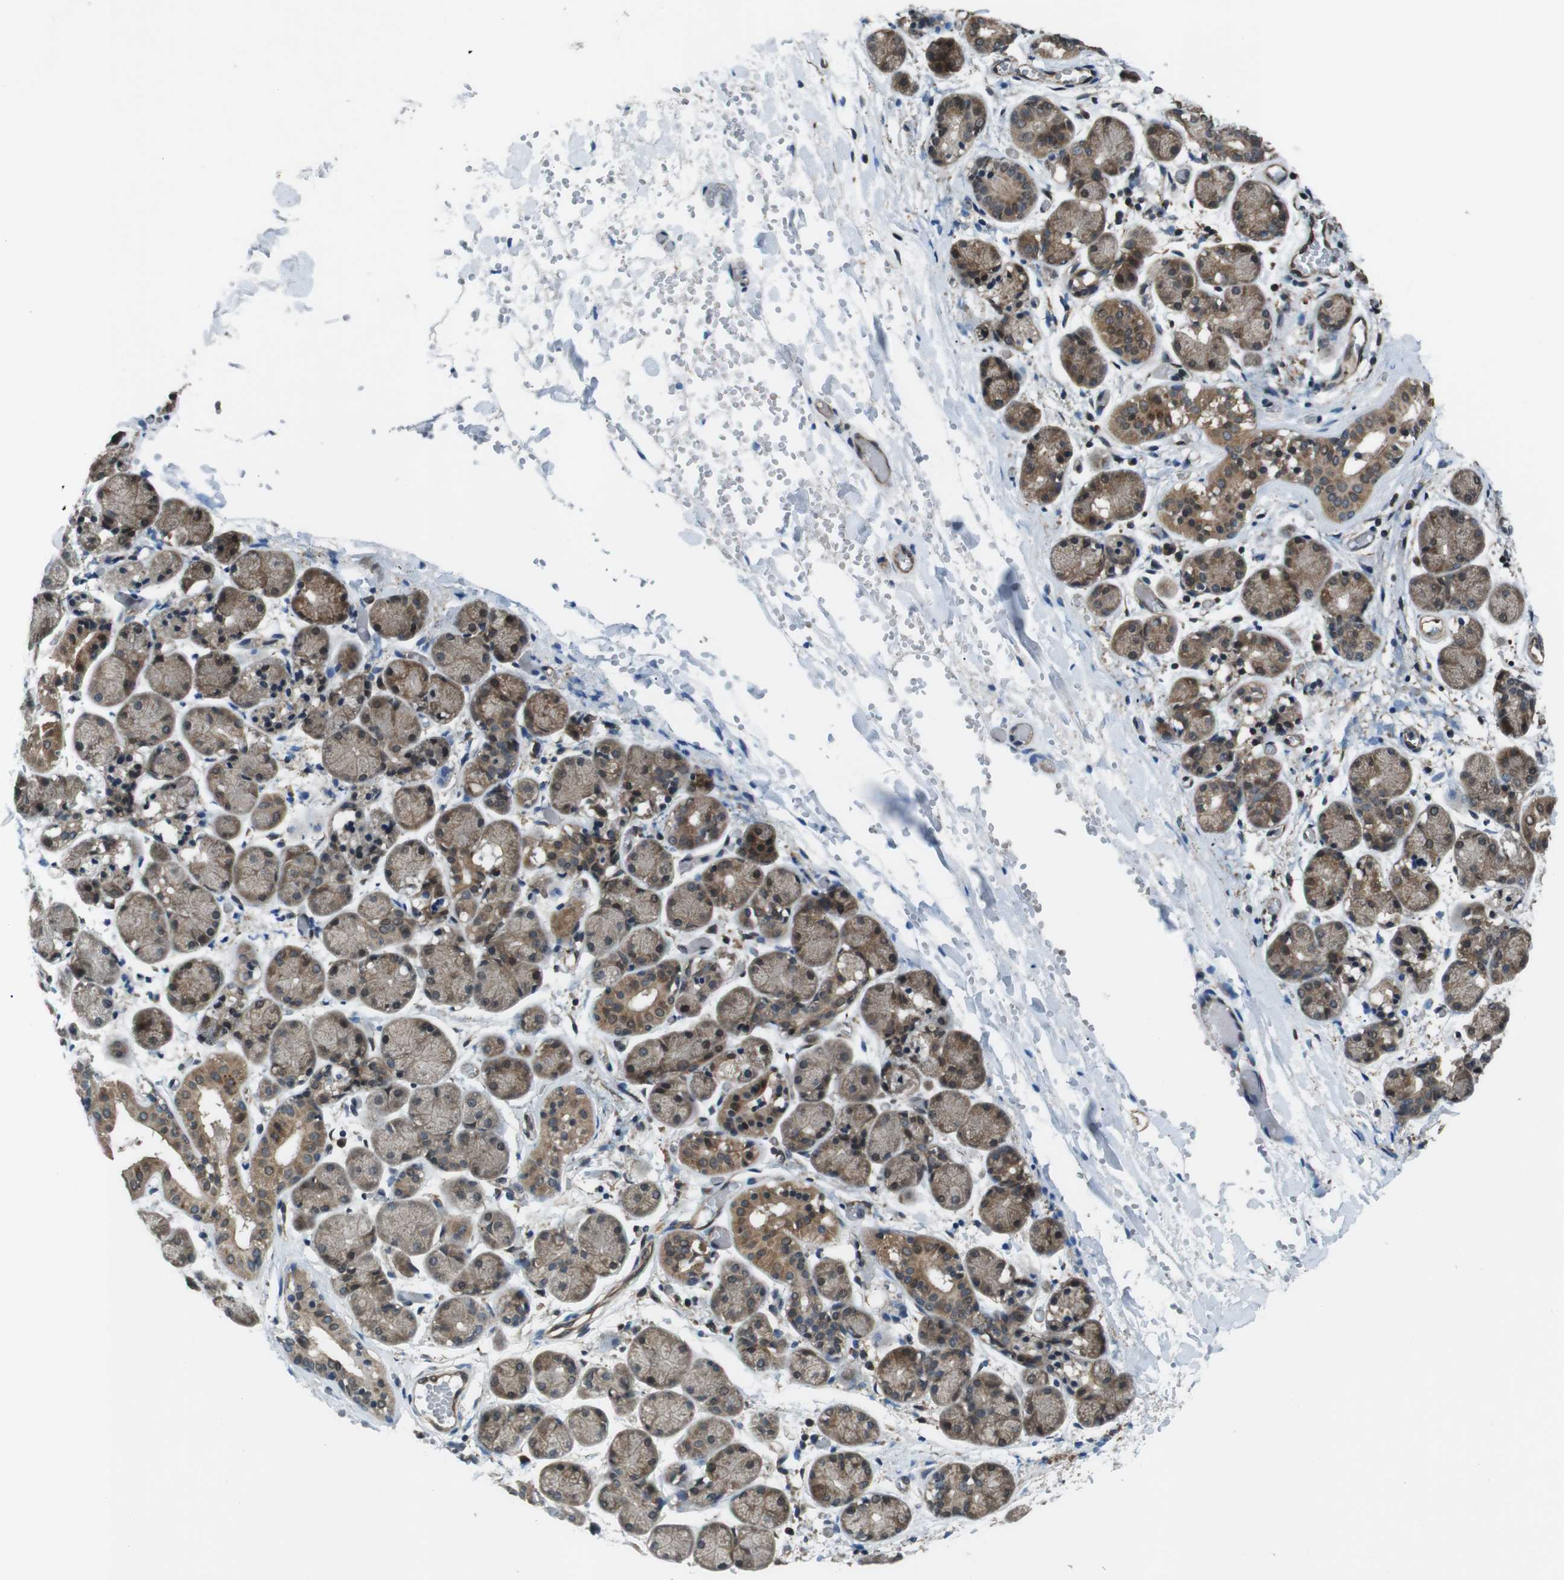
{"staining": {"intensity": "moderate", "quantity": ">75%", "location": "cytoplasmic/membranous,nuclear"}, "tissue": "salivary gland", "cell_type": "Glandular cells", "image_type": "normal", "snomed": [{"axis": "morphology", "description": "Normal tissue, NOS"}, {"axis": "topography", "description": "Salivary gland"}], "caption": "This image exhibits immunohistochemistry staining of normal human salivary gland, with medium moderate cytoplasmic/membranous,nuclear staining in about >75% of glandular cells.", "gene": "SOCS1", "patient": {"sex": "female", "age": 24}}